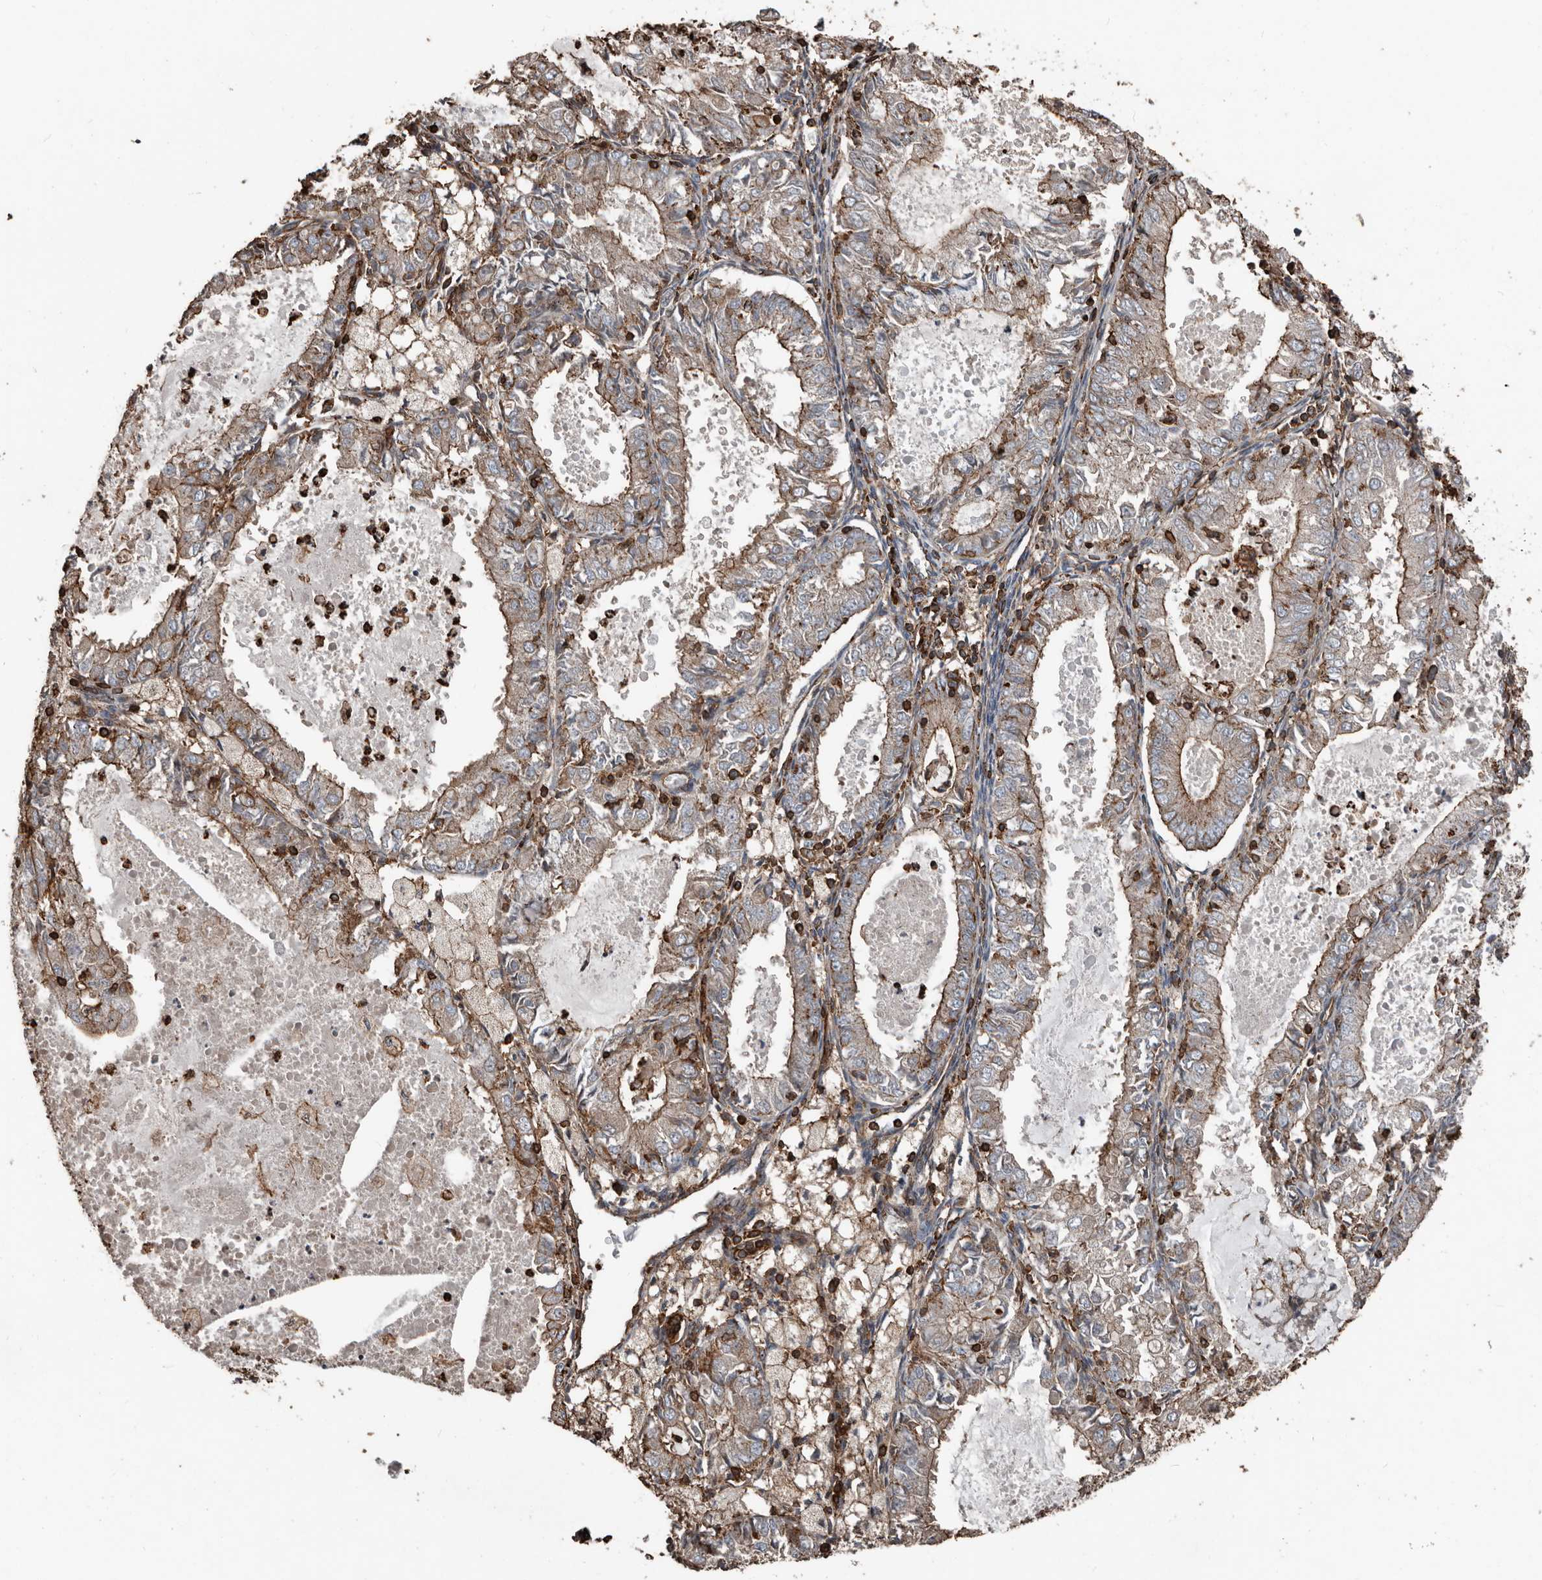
{"staining": {"intensity": "moderate", "quantity": "25%-75%", "location": "cytoplasmic/membranous"}, "tissue": "endometrial cancer", "cell_type": "Tumor cells", "image_type": "cancer", "snomed": [{"axis": "morphology", "description": "Adenocarcinoma, NOS"}, {"axis": "topography", "description": "Endometrium"}], "caption": "An image of endometrial cancer (adenocarcinoma) stained for a protein shows moderate cytoplasmic/membranous brown staining in tumor cells. (Brightfield microscopy of DAB IHC at high magnification).", "gene": "DENND6B", "patient": {"sex": "female", "age": 57}}